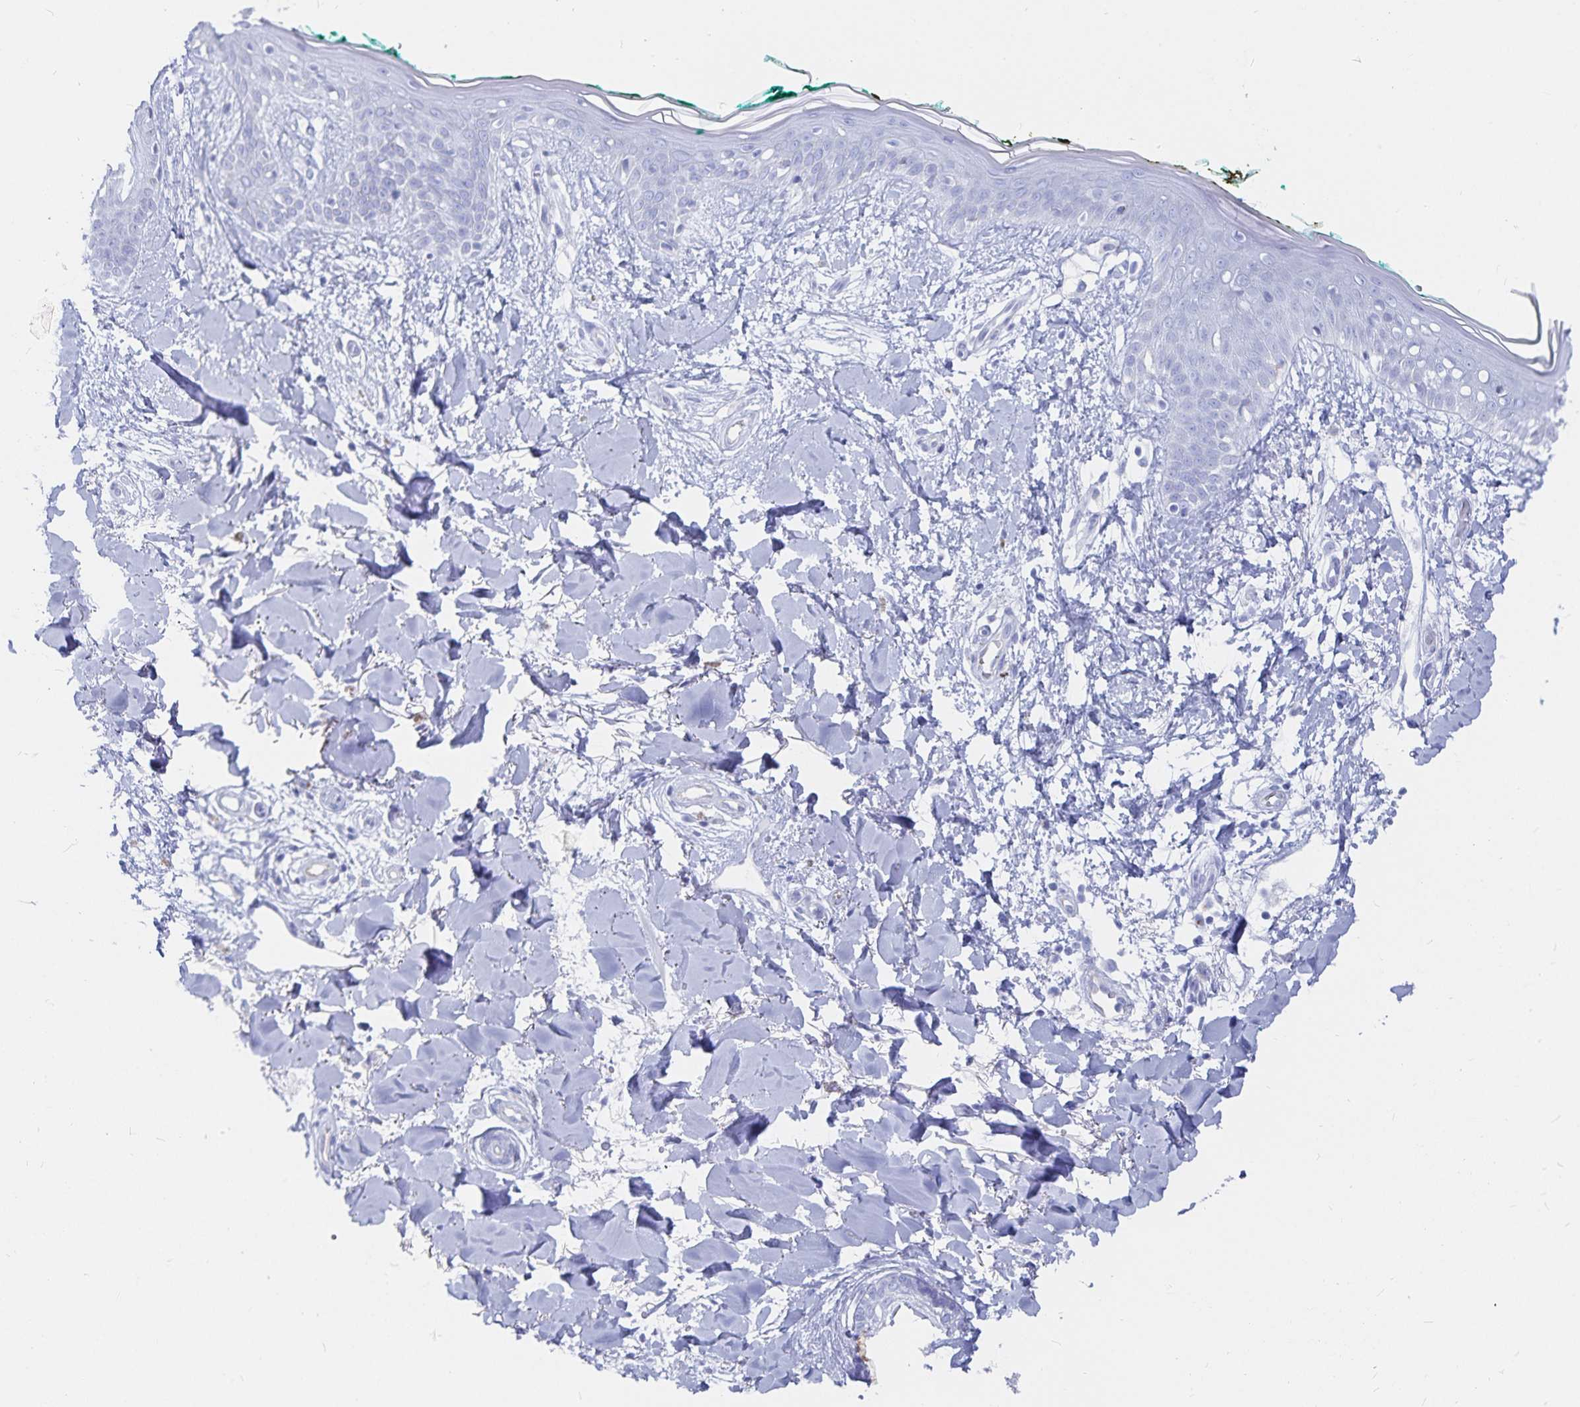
{"staining": {"intensity": "negative", "quantity": "none", "location": "none"}, "tissue": "skin", "cell_type": "Fibroblasts", "image_type": "normal", "snomed": [{"axis": "morphology", "description": "Normal tissue, NOS"}, {"axis": "topography", "description": "Skin"}], "caption": "Immunohistochemistry histopathology image of benign skin: skin stained with DAB exhibits no significant protein positivity in fibroblasts.", "gene": "INSL5", "patient": {"sex": "female", "age": 34}}